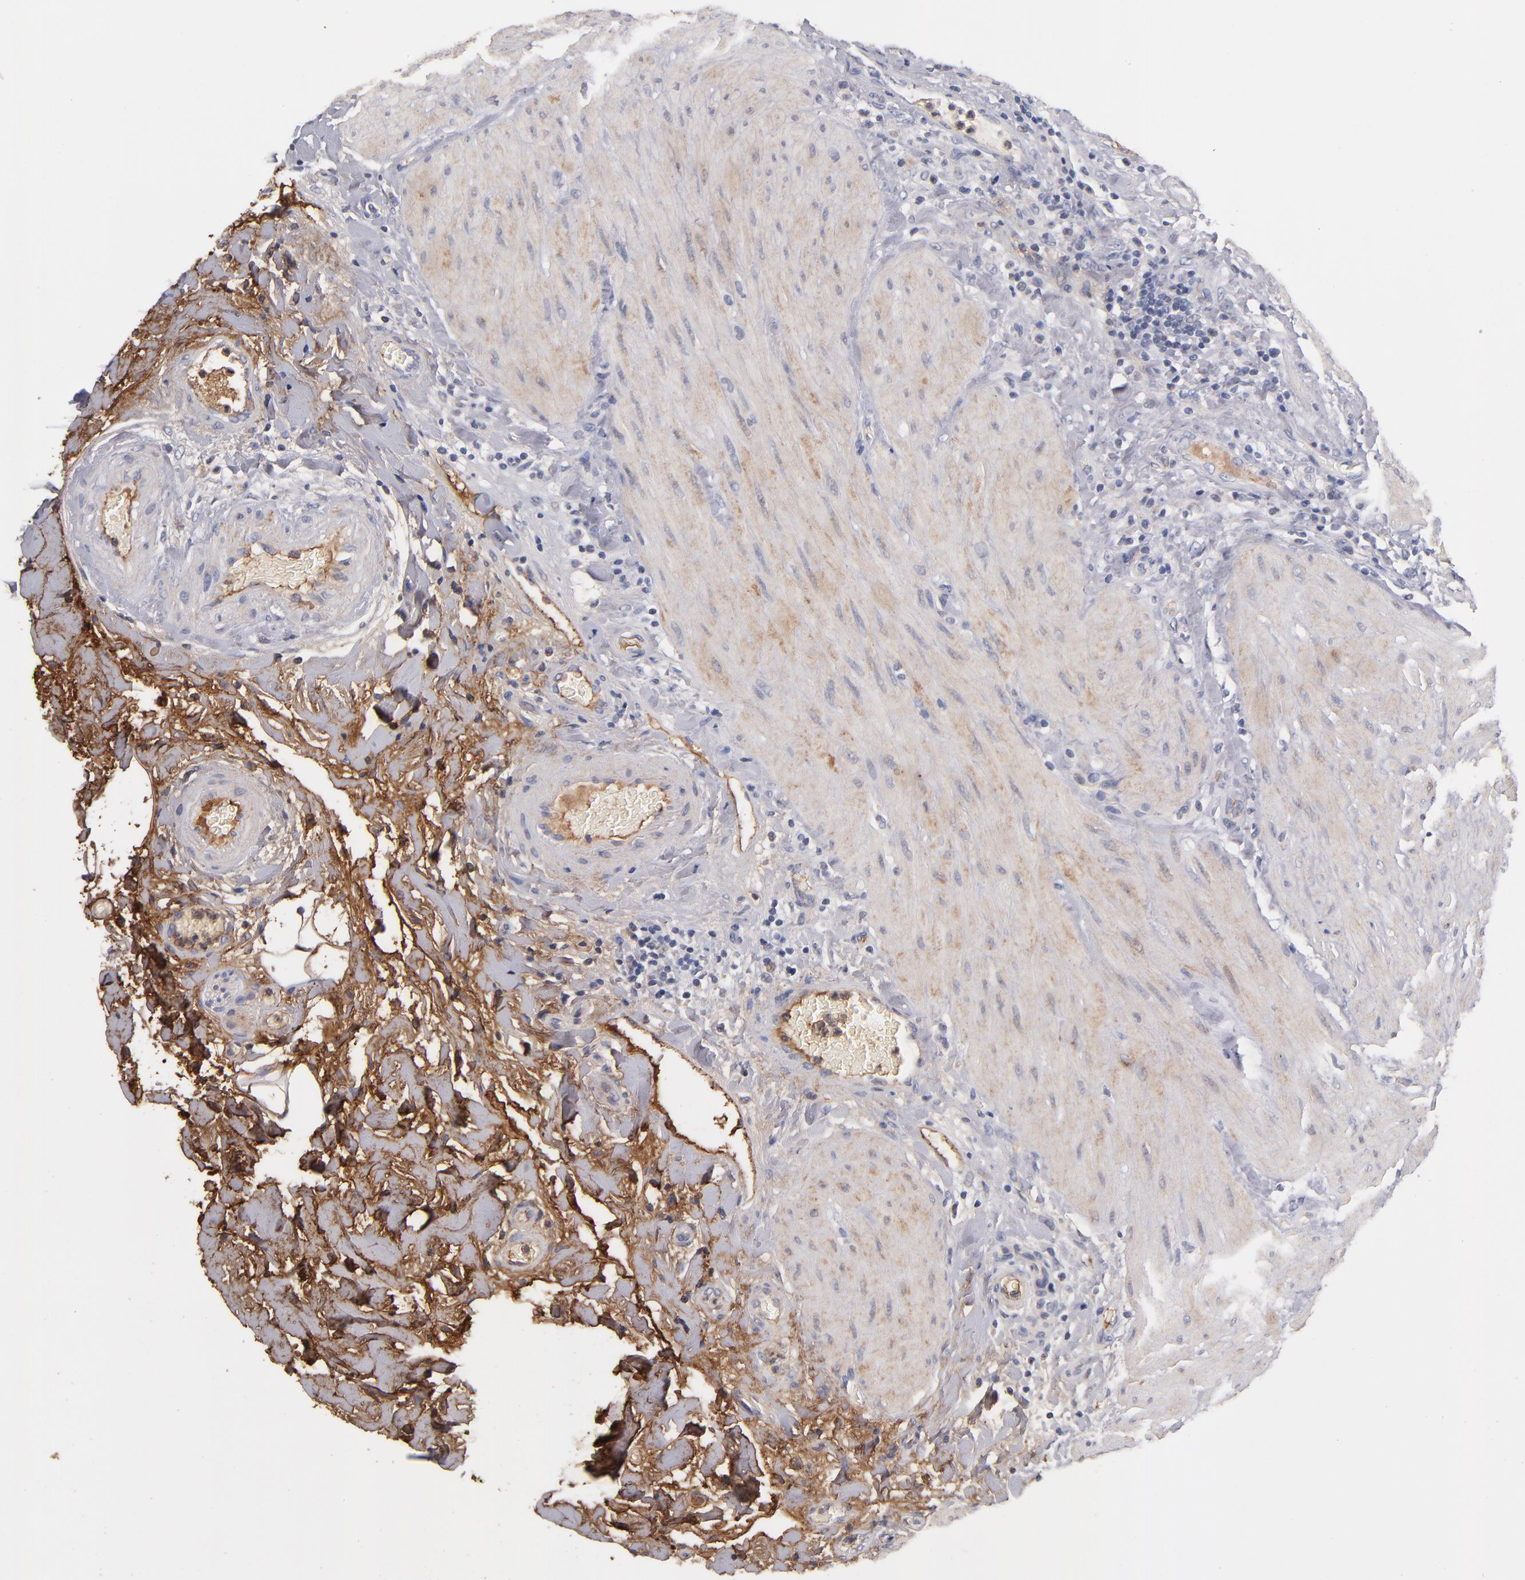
{"staining": {"intensity": "weak", "quantity": ">75%", "location": "cytoplasmic/membranous"}, "tissue": "gallbladder", "cell_type": "Glandular cells", "image_type": "normal", "snomed": [{"axis": "morphology", "description": "Normal tissue, NOS"}, {"axis": "topography", "description": "Gallbladder"}], "caption": "Approximately >75% of glandular cells in normal human gallbladder demonstrate weak cytoplasmic/membranous protein positivity as visualized by brown immunohistochemical staining.", "gene": "DACT1", "patient": {"sex": "male", "age": 59}}